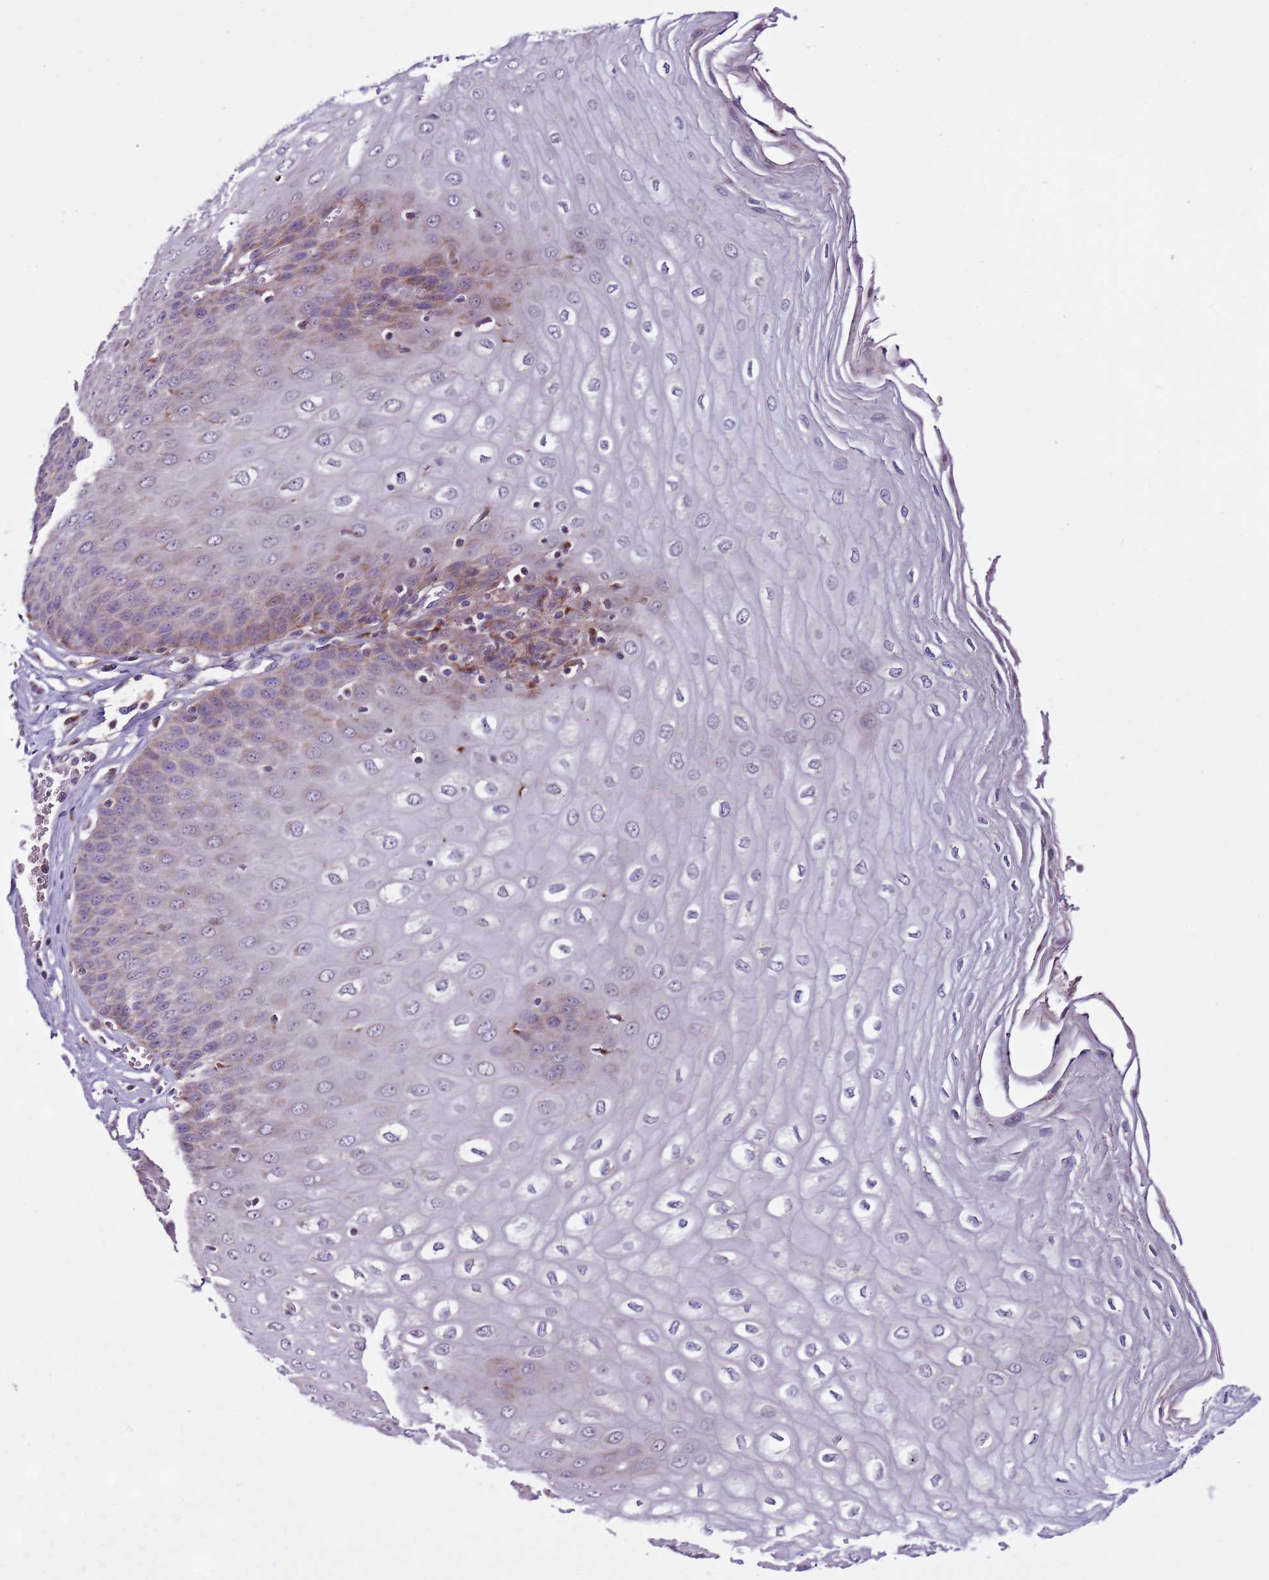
{"staining": {"intensity": "moderate", "quantity": "<25%", "location": "cytoplasmic/membranous"}, "tissue": "esophagus", "cell_type": "Squamous epithelial cells", "image_type": "normal", "snomed": [{"axis": "morphology", "description": "Normal tissue, NOS"}, {"axis": "topography", "description": "Esophagus"}], "caption": "Immunohistochemistry micrograph of unremarkable human esophagus stained for a protein (brown), which demonstrates low levels of moderate cytoplasmic/membranous staining in approximately <25% of squamous epithelial cells.", "gene": "SMG1", "patient": {"sex": "male", "age": 60}}